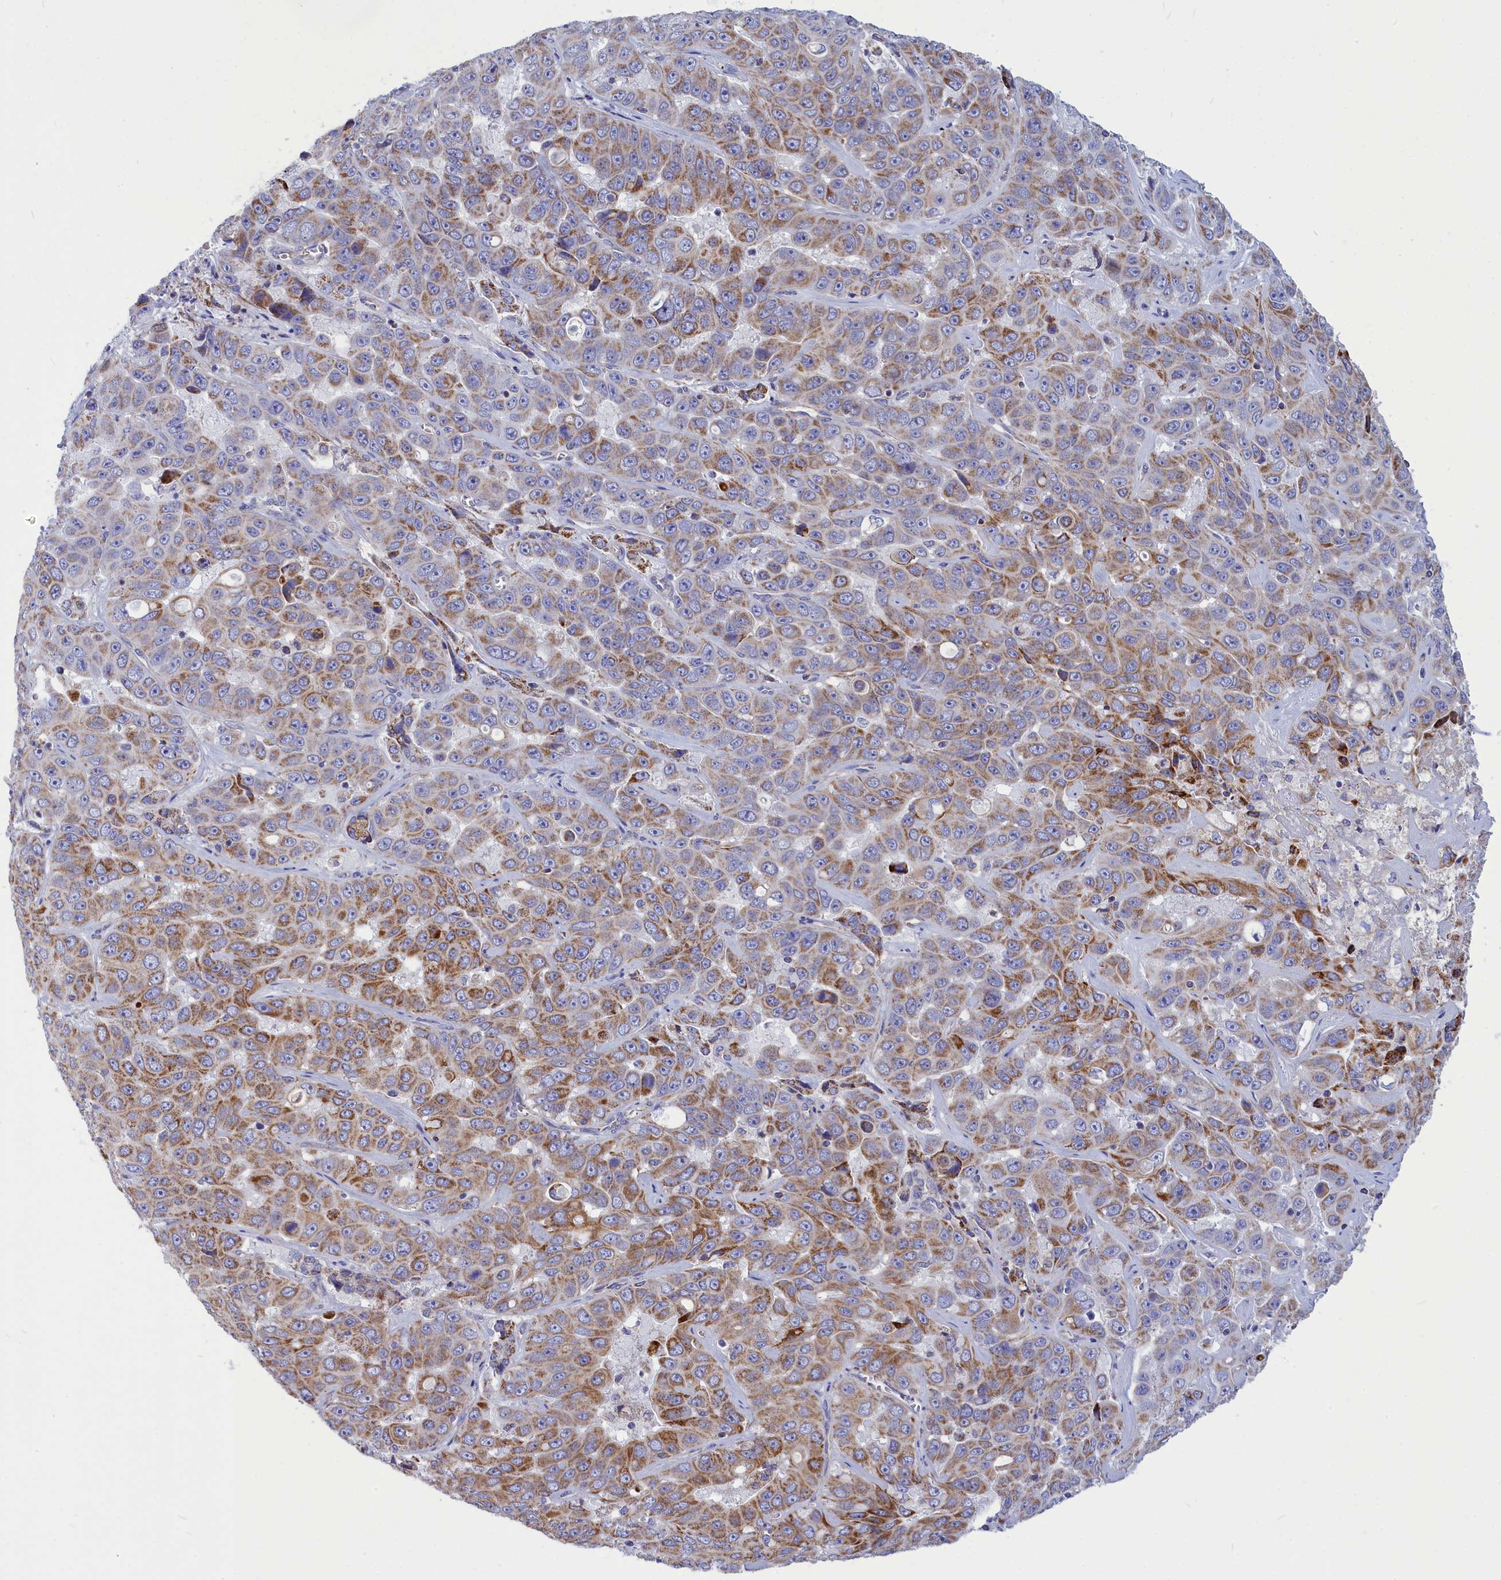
{"staining": {"intensity": "moderate", "quantity": ">75%", "location": "cytoplasmic/membranous"}, "tissue": "liver cancer", "cell_type": "Tumor cells", "image_type": "cancer", "snomed": [{"axis": "morphology", "description": "Cholangiocarcinoma"}, {"axis": "topography", "description": "Liver"}], "caption": "Immunohistochemical staining of human cholangiocarcinoma (liver) shows moderate cytoplasmic/membranous protein staining in approximately >75% of tumor cells.", "gene": "CCRL2", "patient": {"sex": "female", "age": 52}}